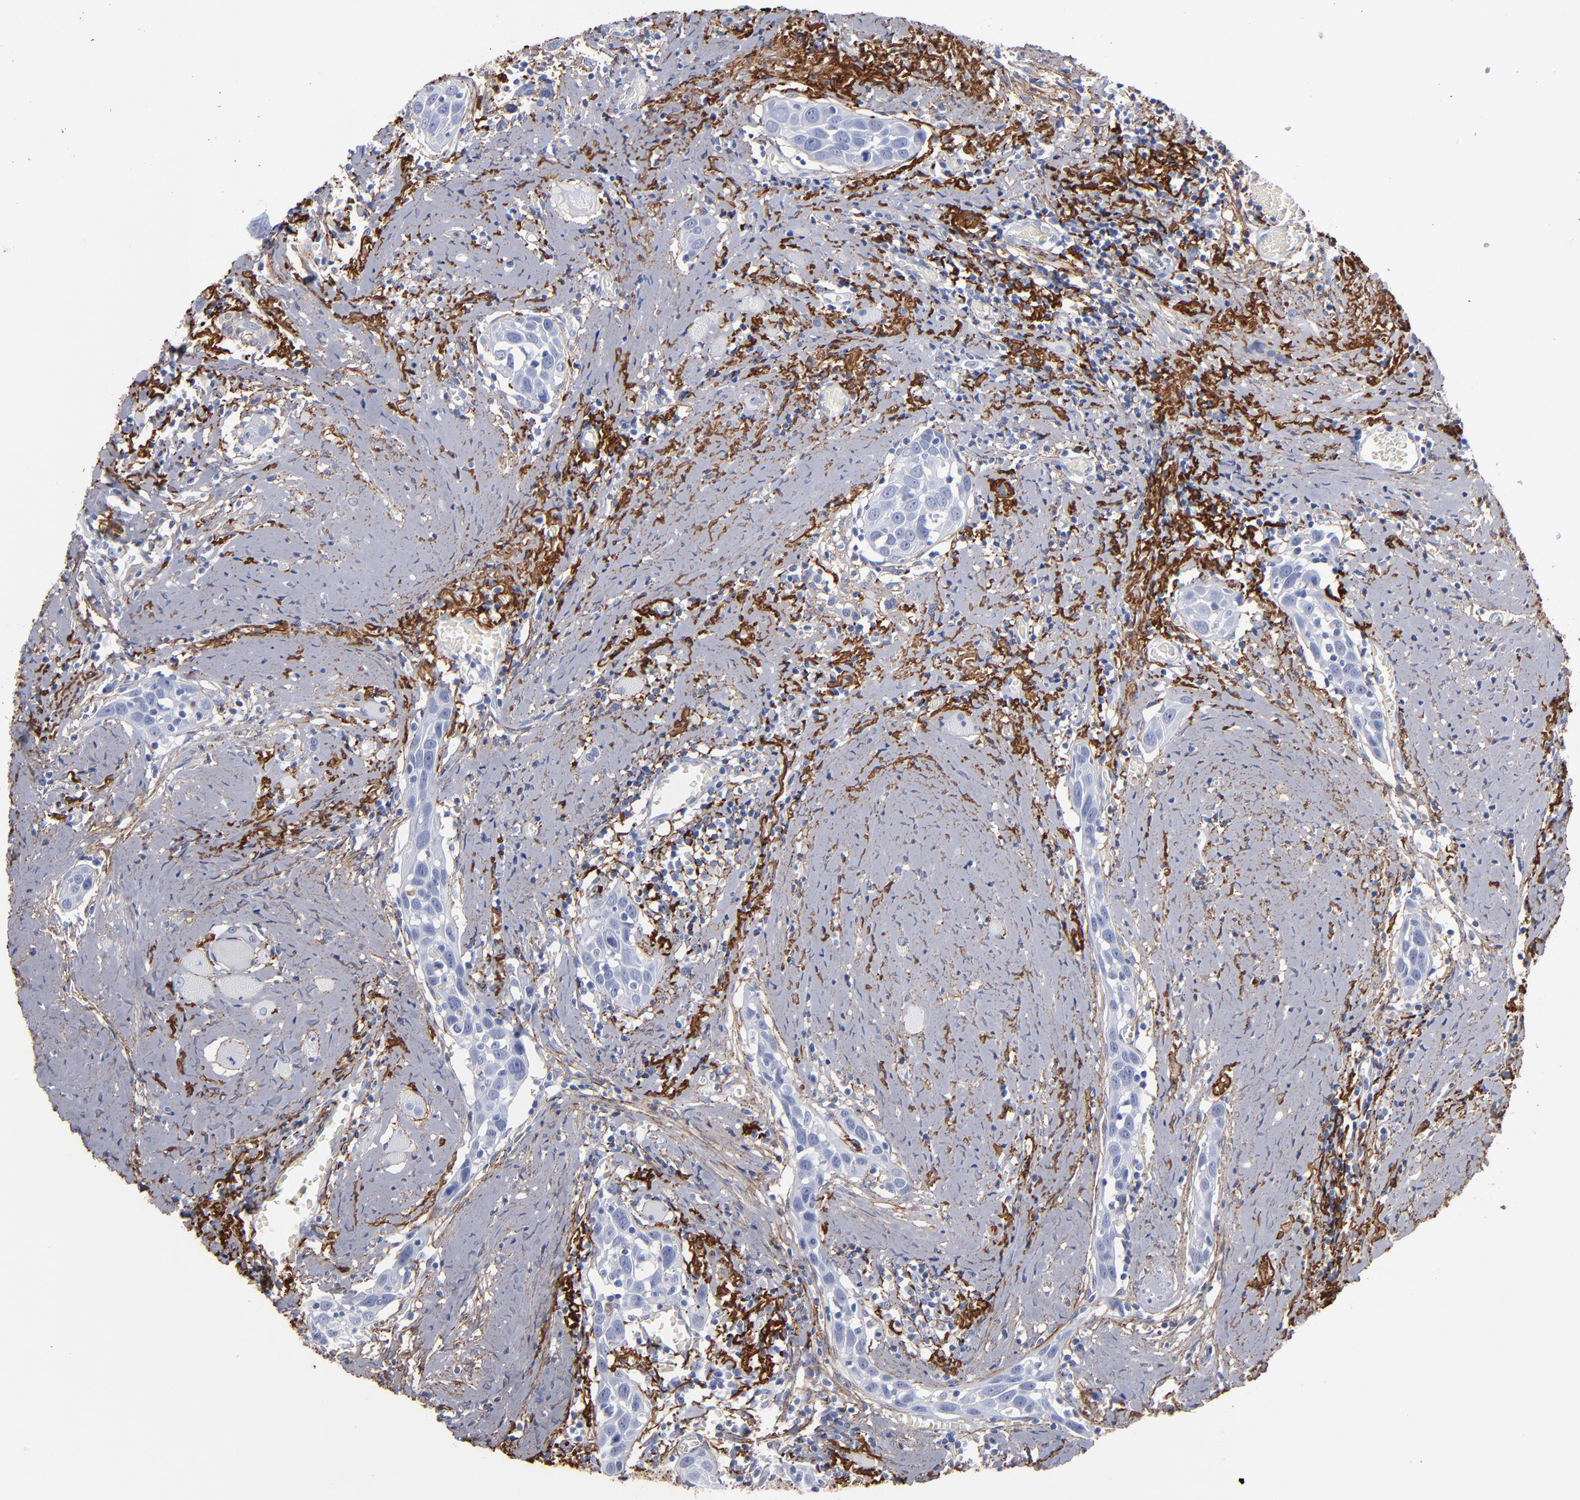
{"staining": {"intensity": "negative", "quantity": "none", "location": "none"}, "tissue": "head and neck cancer", "cell_type": "Tumor cells", "image_type": "cancer", "snomed": [{"axis": "morphology", "description": "Squamous cell carcinoma, NOS"}, {"axis": "topography", "description": "Oral tissue"}, {"axis": "topography", "description": "Head-Neck"}], "caption": "This is an immunohistochemistry histopathology image of human head and neck cancer. There is no positivity in tumor cells.", "gene": "EMILIN1", "patient": {"sex": "female", "age": 50}}